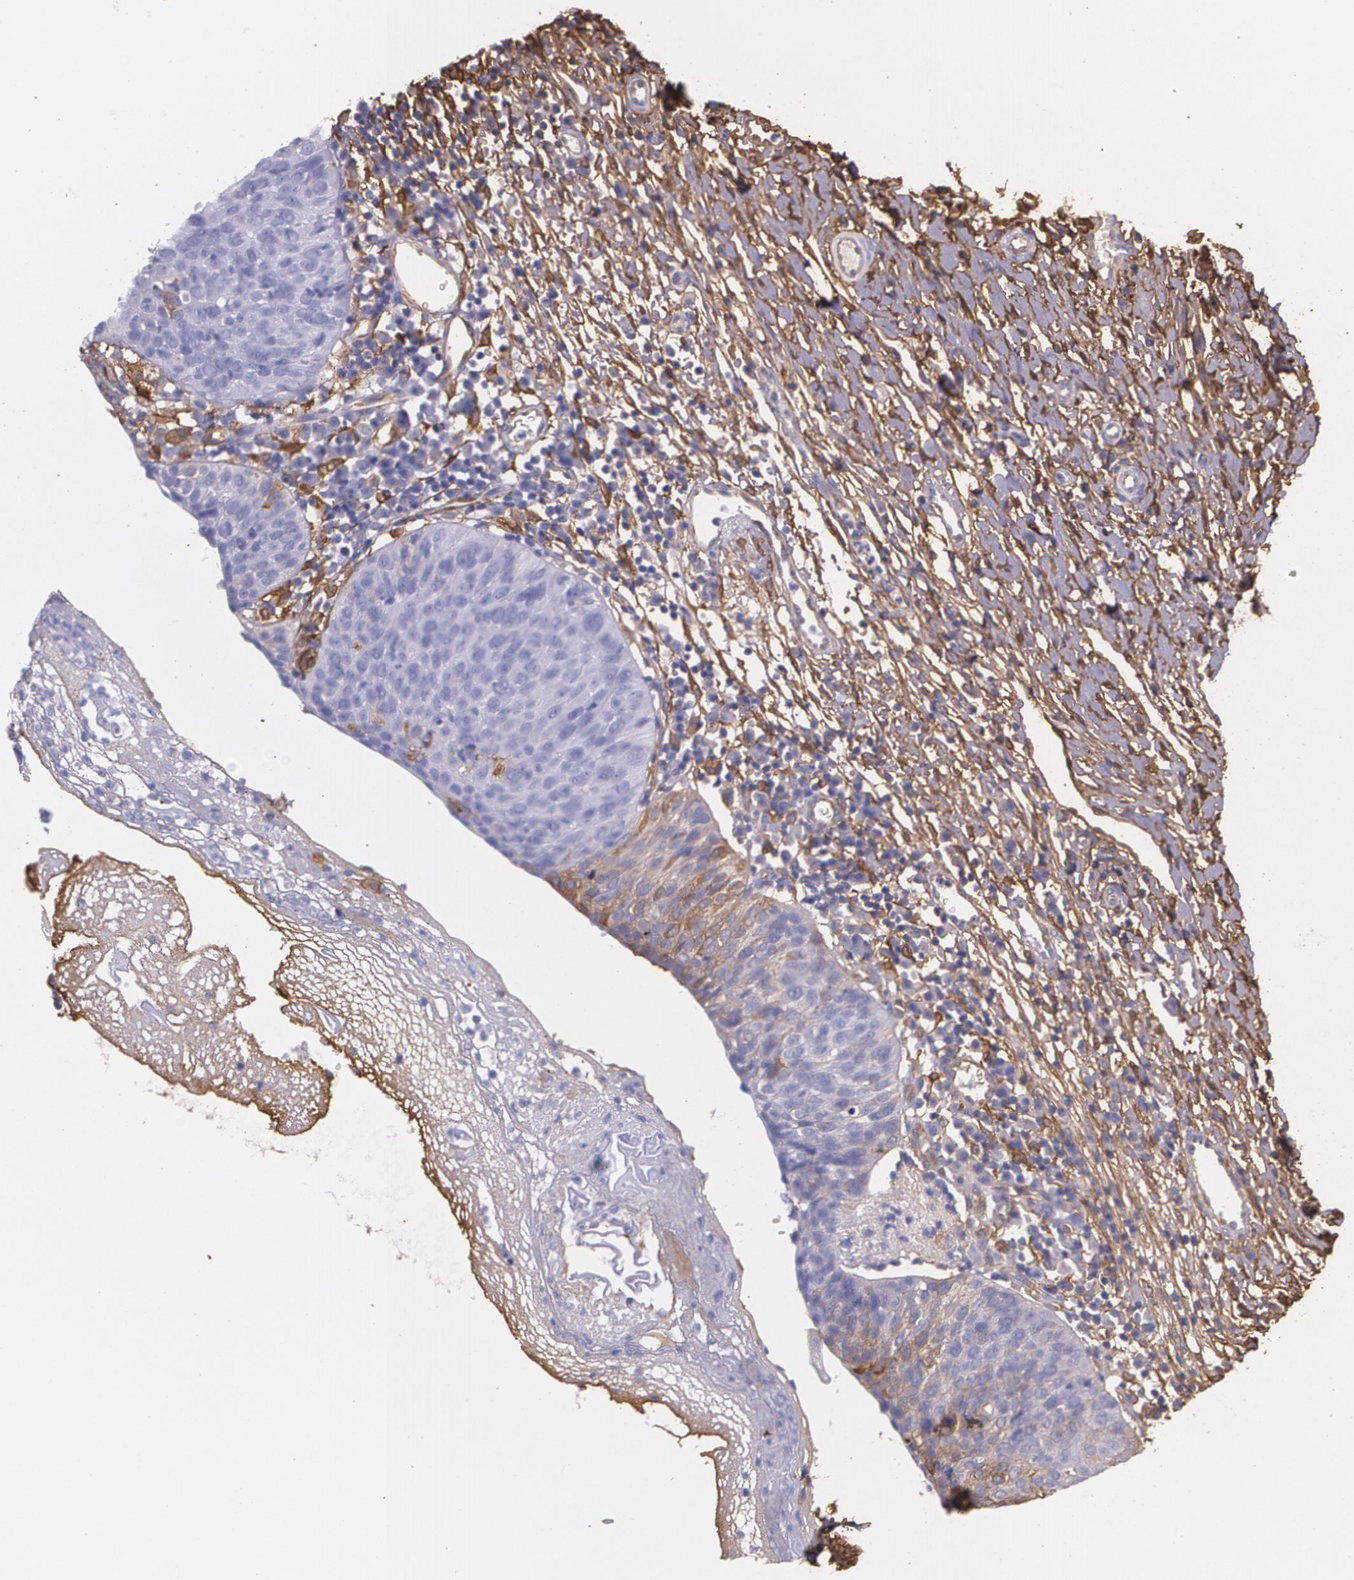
{"staining": {"intensity": "negative", "quantity": "none", "location": "none"}, "tissue": "cervical cancer", "cell_type": "Tumor cells", "image_type": "cancer", "snomed": [{"axis": "morphology", "description": "Normal tissue, NOS"}, {"axis": "morphology", "description": "Squamous cell carcinoma, NOS"}, {"axis": "topography", "description": "Cervix"}], "caption": "Tumor cells are negative for protein expression in human cervical cancer. (DAB (3,3'-diaminobenzidine) immunohistochemistry (IHC), high magnification).", "gene": "MMP2", "patient": {"sex": "female", "age": 39}}